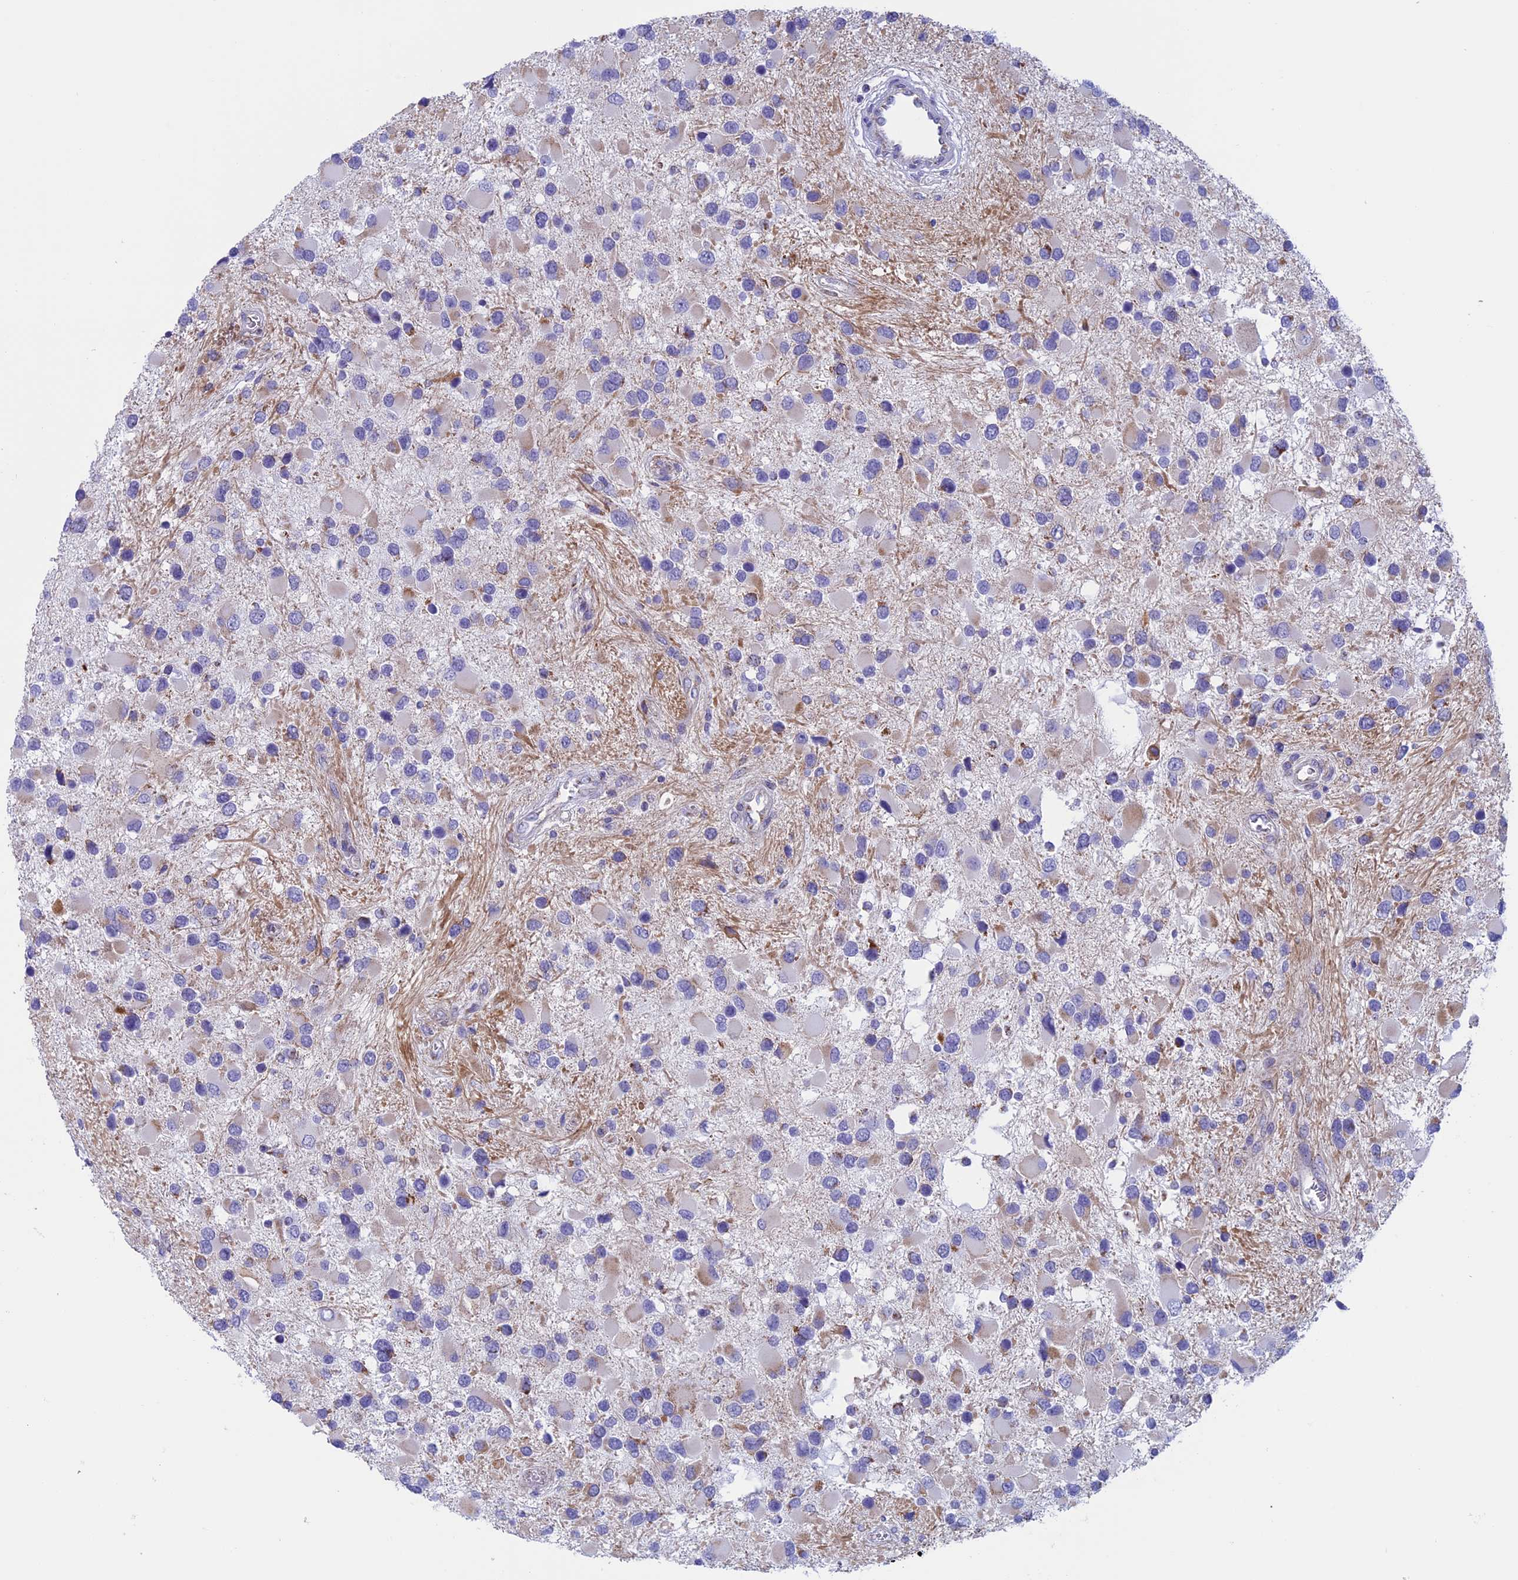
{"staining": {"intensity": "negative", "quantity": "none", "location": "none"}, "tissue": "glioma", "cell_type": "Tumor cells", "image_type": "cancer", "snomed": [{"axis": "morphology", "description": "Glioma, malignant, High grade"}, {"axis": "topography", "description": "Brain"}], "caption": "Immunohistochemical staining of malignant high-grade glioma displays no significant staining in tumor cells.", "gene": "NDUFB9", "patient": {"sex": "male", "age": 53}}